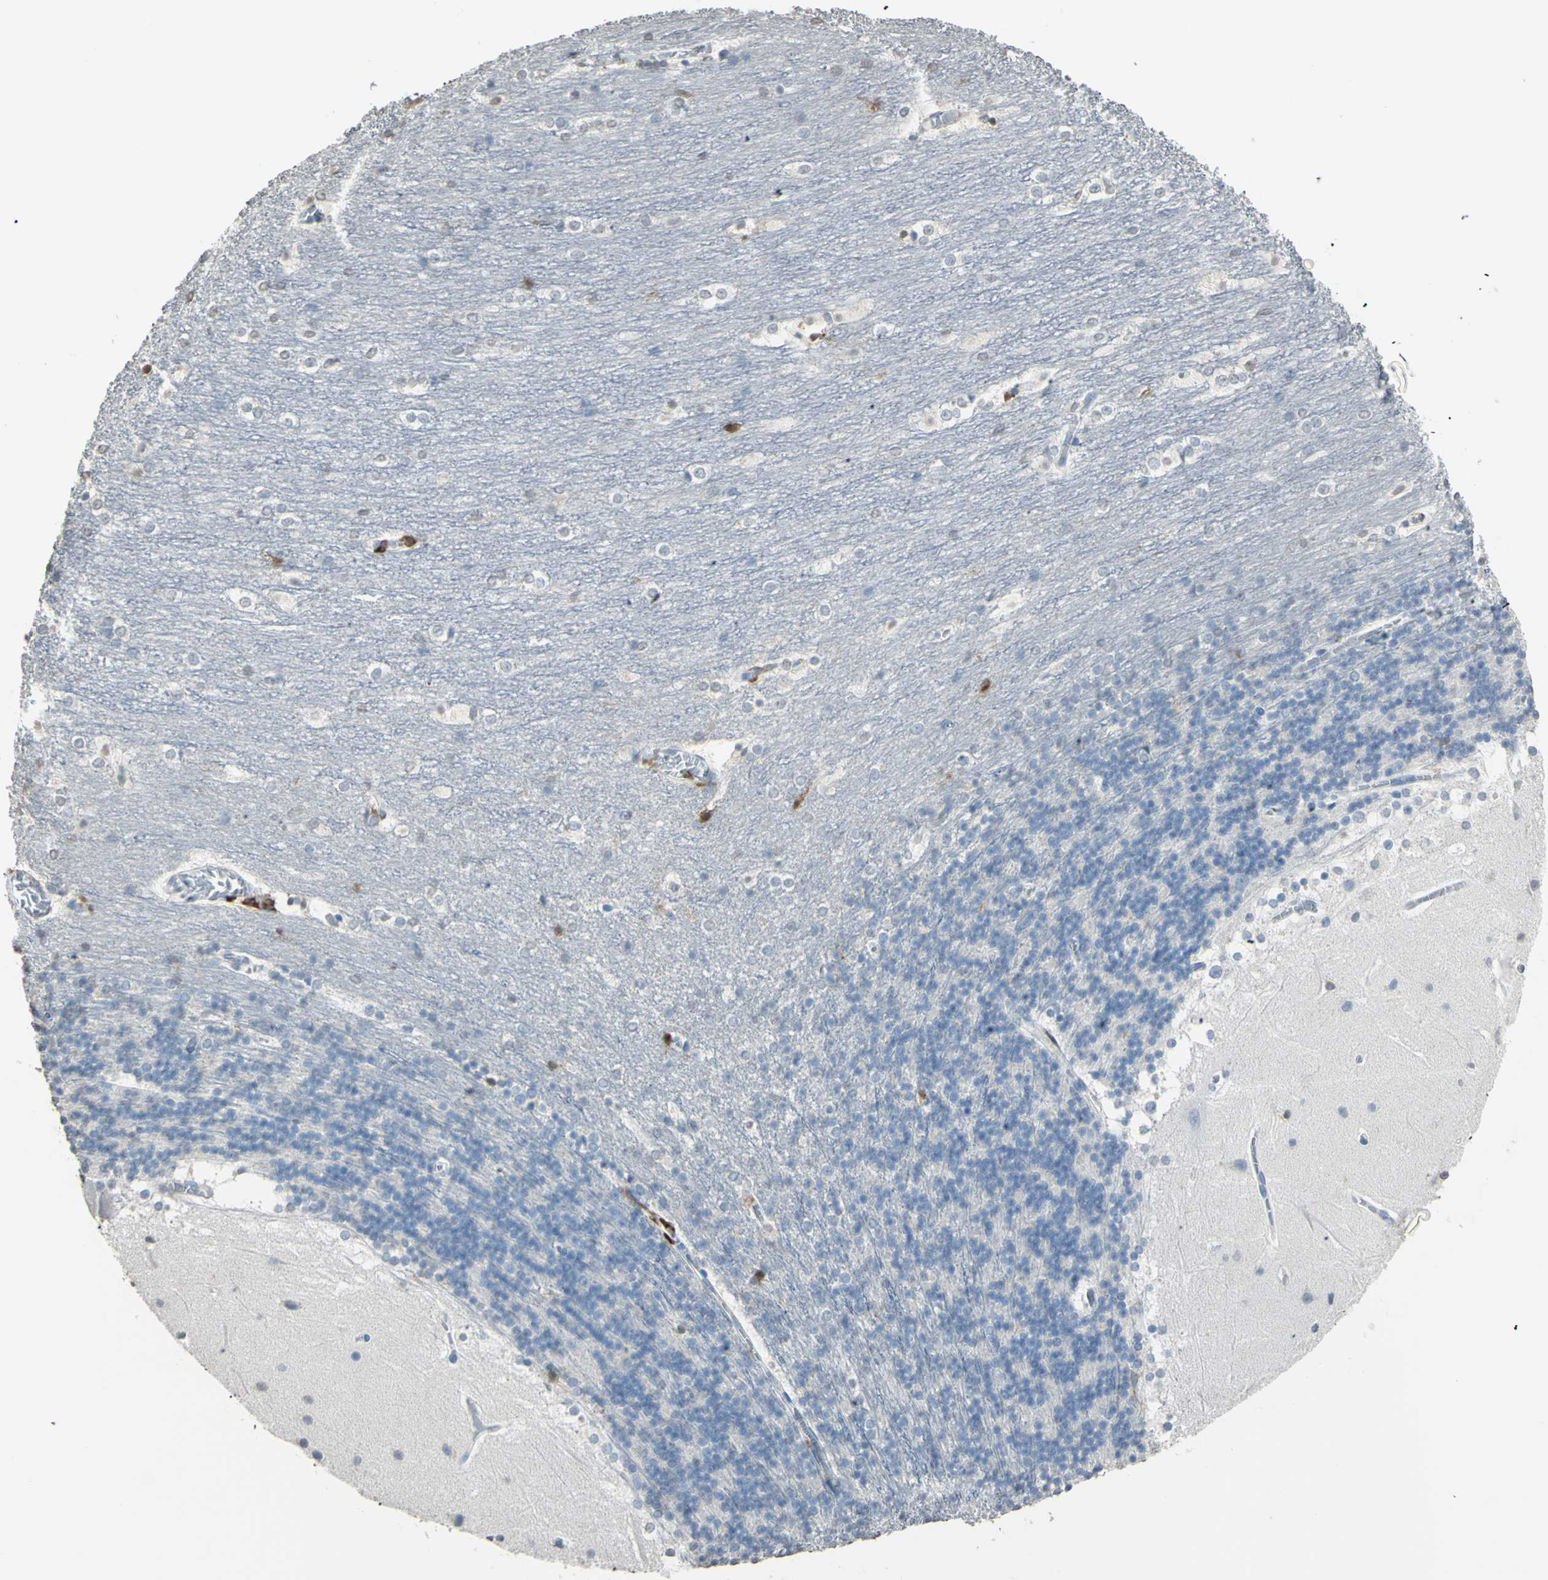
{"staining": {"intensity": "negative", "quantity": "none", "location": "none"}, "tissue": "cerebellum", "cell_type": "Cells in granular layer", "image_type": "normal", "snomed": [{"axis": "morphology", "description": "Normal tissue, NOS"}, {"axis": "topography", "description": "Cerebellum"}], "caption": "The IHC histopathology image has no significant positivity in cells in granular layer of cerebellum.", "gene": "PSTPIP1", "patient": {"sex": "female", "age": 19}}